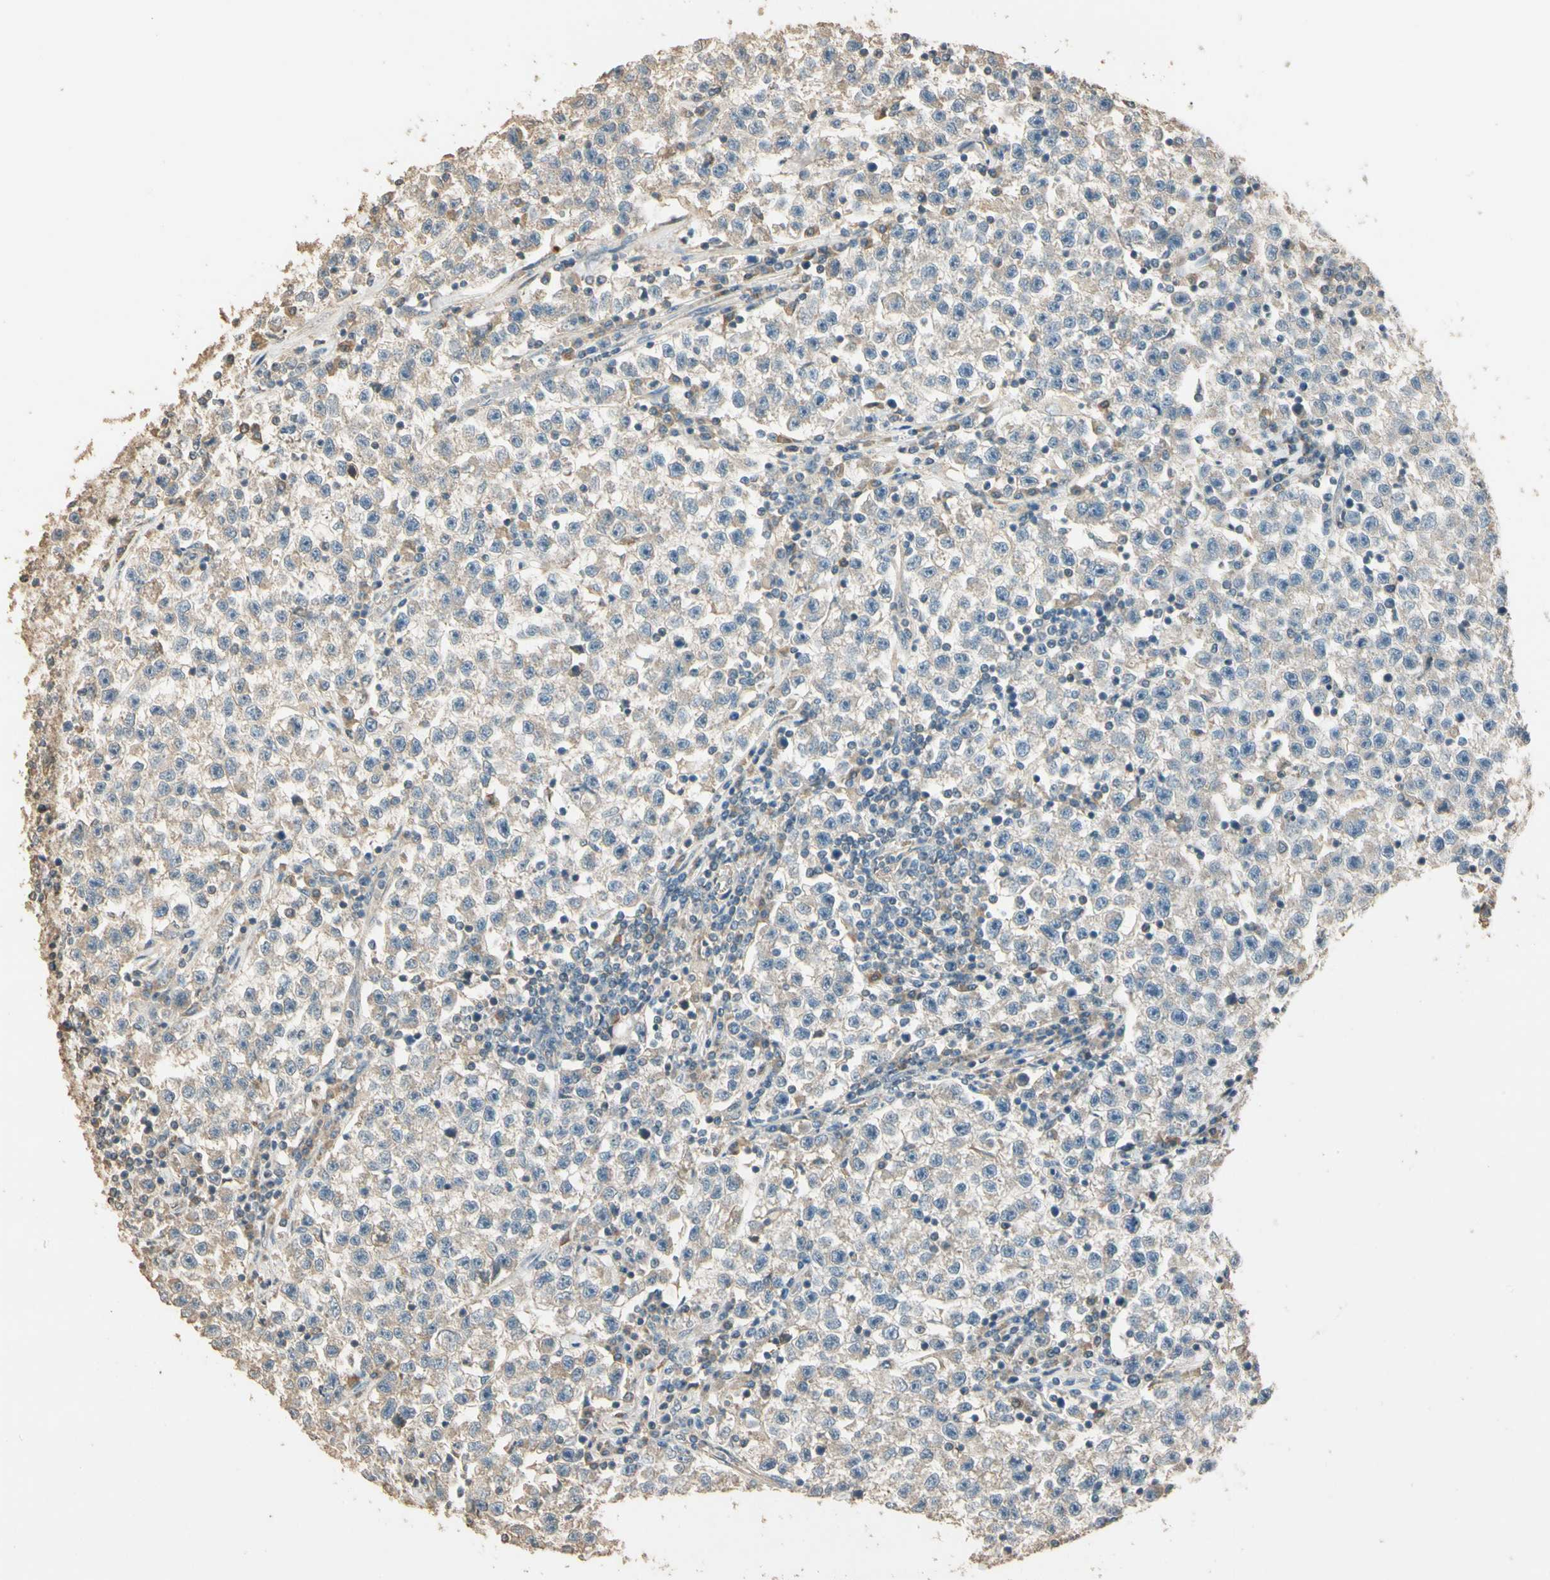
{"staining": {"intensity": "weak", "quantity": "25%-75%", "location": "cytoplasmic/membranous"}, "tissue": "testis cancer", "cell_type": "Tumor cells", "image_type": "cancer", "snomed": [{"axis": "morphology", "description": "Seminoma, NOS"}, {"axis": "topography", "description": "Testis"}], "caption": "A brown stain highlights weak cytoplasmic/membranous positivity of a protein in human seminoma (testis) tumor cells.", "gene": "CDH6", "patient": {"sex": "male", "age": 22}}